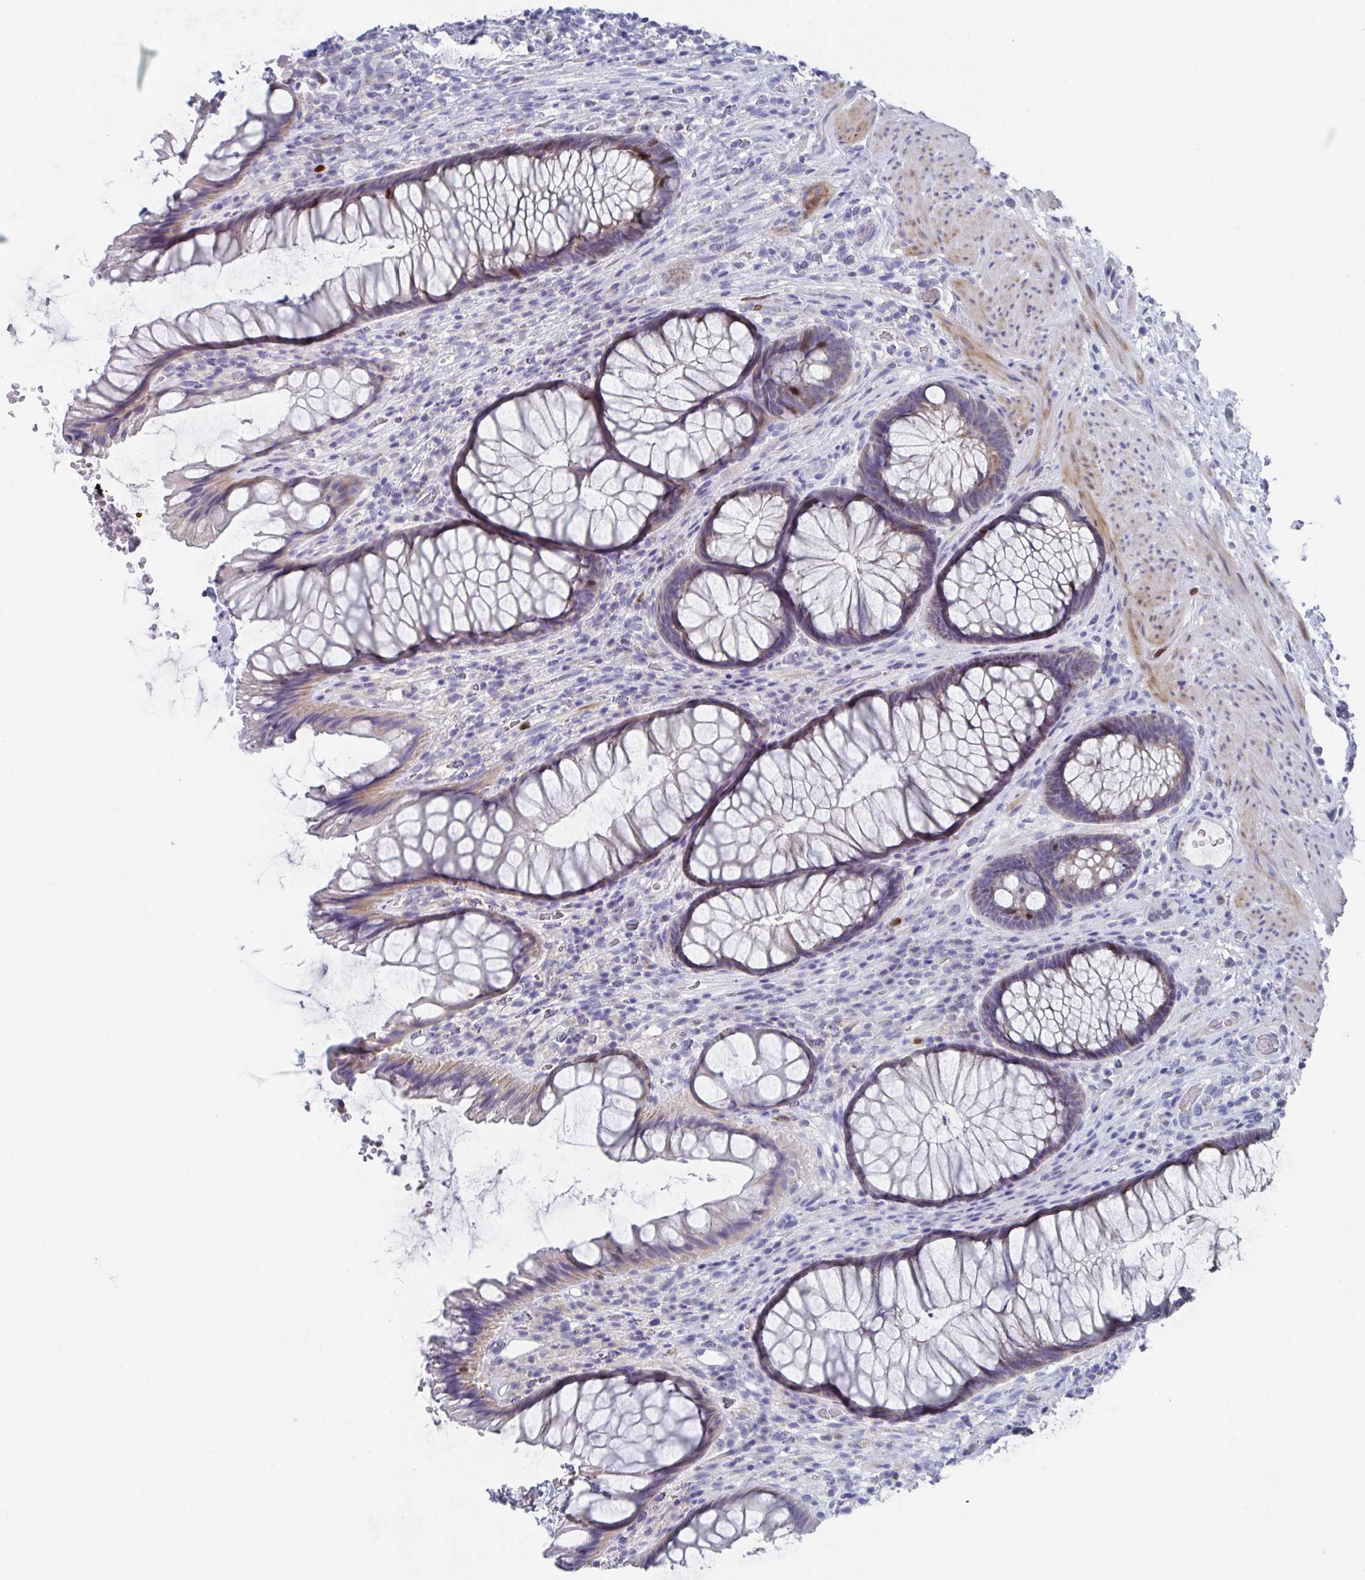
{"staining": {"intensity": "moderate", "quantity": "25%-75%", "location": "cytoplasmic/membranous,nuclear"}, "tissue": "rectum", "cell_type": "Glandular cells", "image_type": "normal", "snomed": [{"axis": "morphology", "description": "Normal tissue, NOS"}, {"axis": "topography", "description": "Rectum"}], "caption": "Immunohistochemistry of unremarkable human rectum displays medium levels of moderate cytoplasmic/membranous,nuclear positivity in about 25%-75% of glandular cells. (Stains: DAB in brown, nuclei in blue, Microscopy: brightfield microscopy at high magnification).", "gene": "ATP5F1C", "patient": {"sex": "male", "age": 53}}